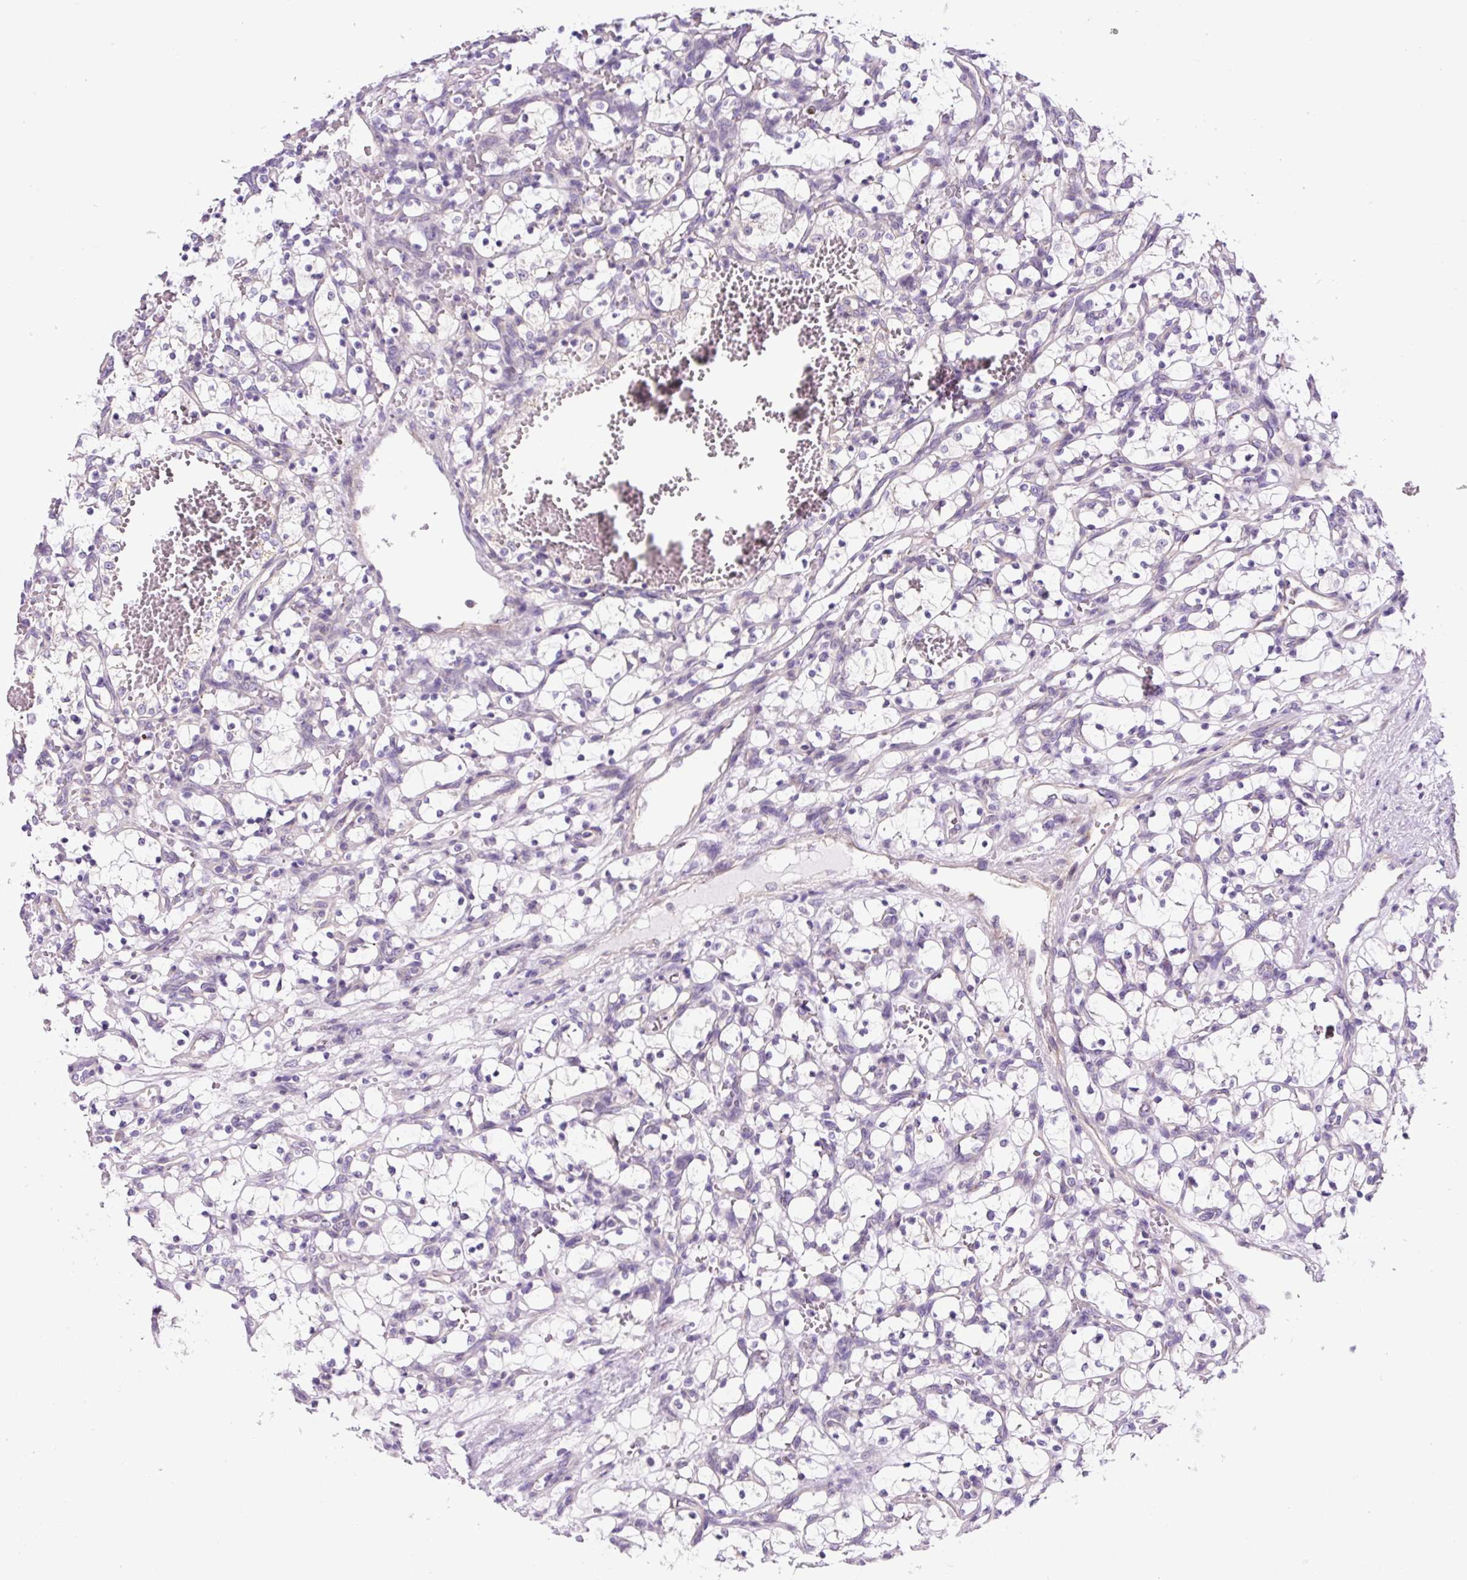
{"staining": {"intensity": "negative", "quantity": "none", "location": "none"}, "tissue": "renal cancer", "cell_type": "Tumor cells", "image_type": "cancer", "snomed": [{"axis": "morphology", "description": "Adenocarcinoma, NOS"}, {"axis": "topography", "description": "Kidney"}], "caption": "A micrograph of human renal cancer is negative for staining in tumor cells.", "gene": "GORASP1", "patient": {"sex": "female", "age": 69}}